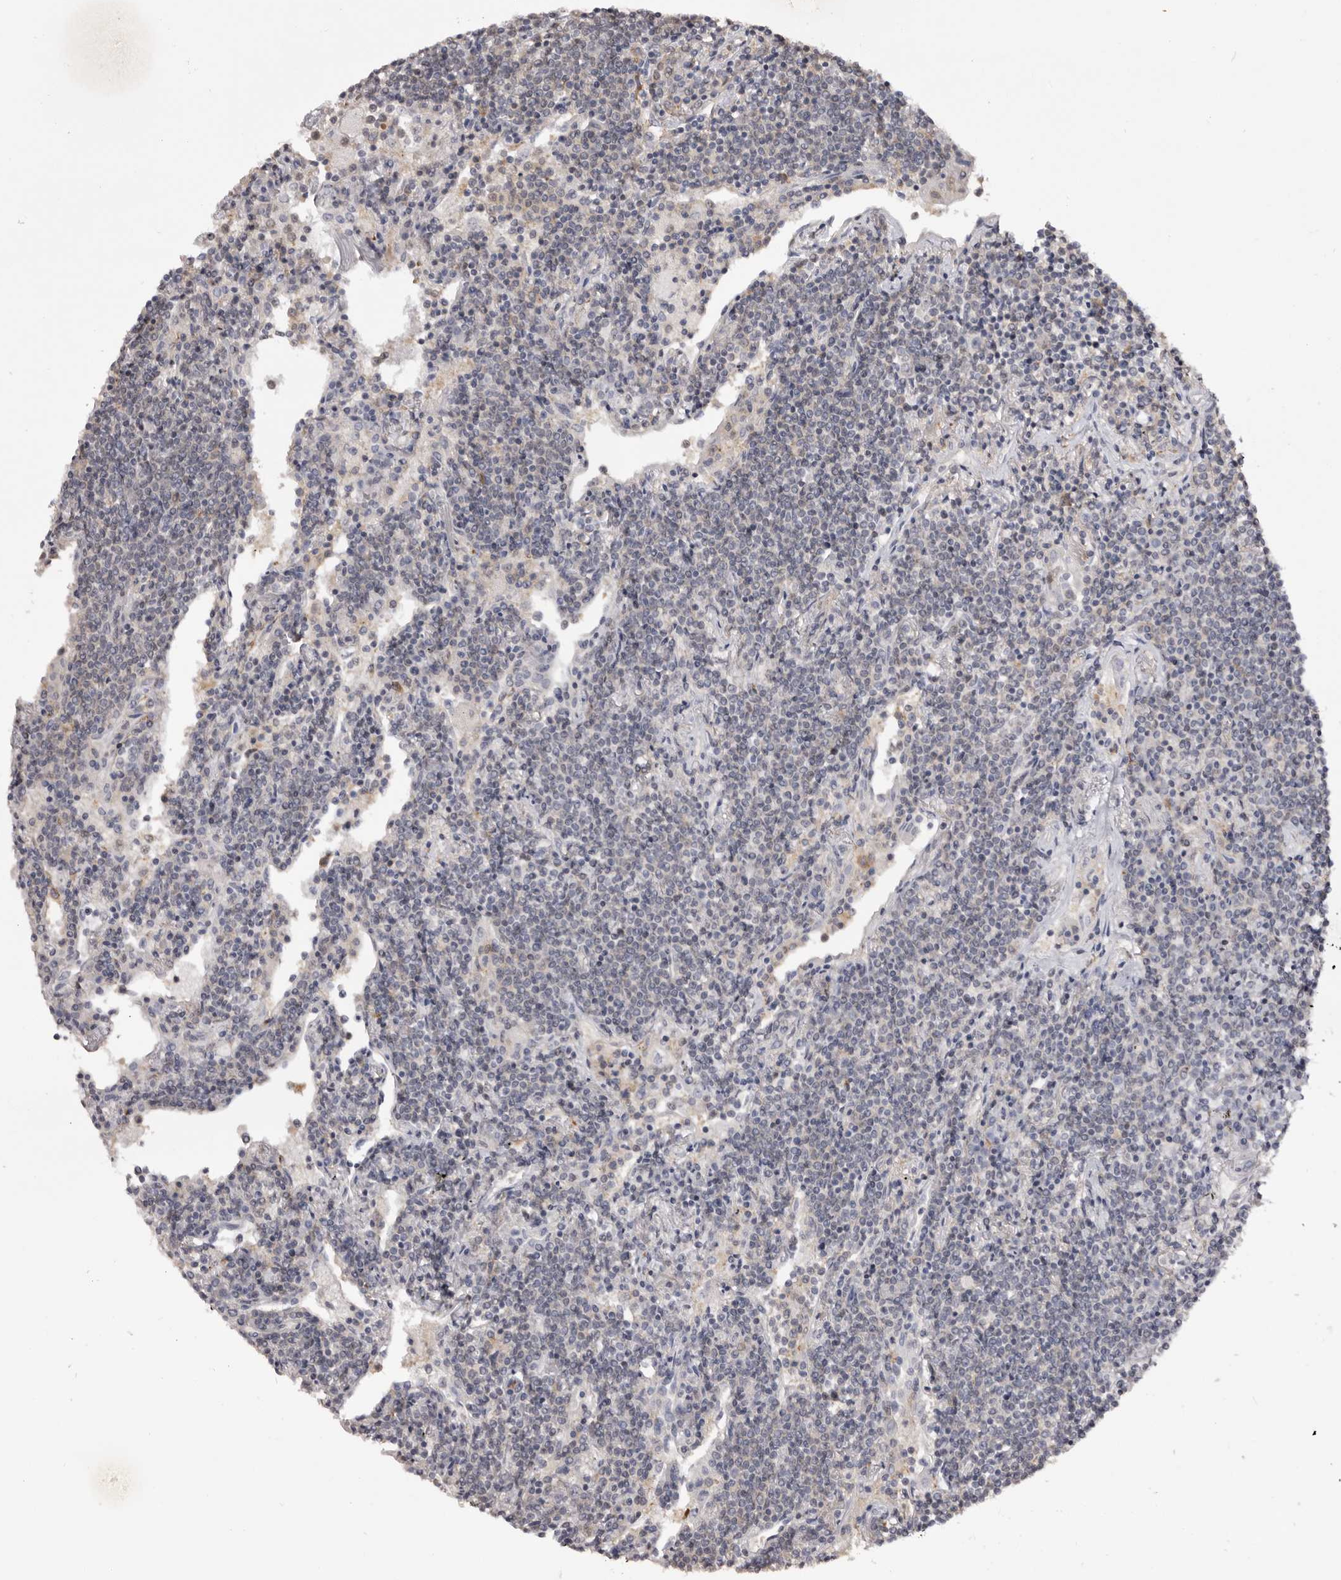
{"staining": {"intensity": "negative", "quantity": "none", "location": "none"}, "tissue": "lymphoma", "cell_type": "Tumor cells", "image_type": "cancer", "snomed": [{"axis": "morphology", "description": "Malignant lymphoma, non-Hodgkin's type, Low grade"}, {"axis": "topography", "description": "Lung"}], "caption": "This image is of malignant lymphoma, non-Hodgkin's type (low-grade) stained with immunohistochemistry (IHC) to label a protein in brown with the nuclei are counter-stained blue. There is no staining in tumor cells. Brightfield microscopy of immunohistochemistry (IHC) stained with DAB (3,3'-diaminobenzidine) (brown) and hematoxylin (blue), captured at high magnification.", "gene": "TNNI1", "patient": {"sex": "female", "age": 71}}